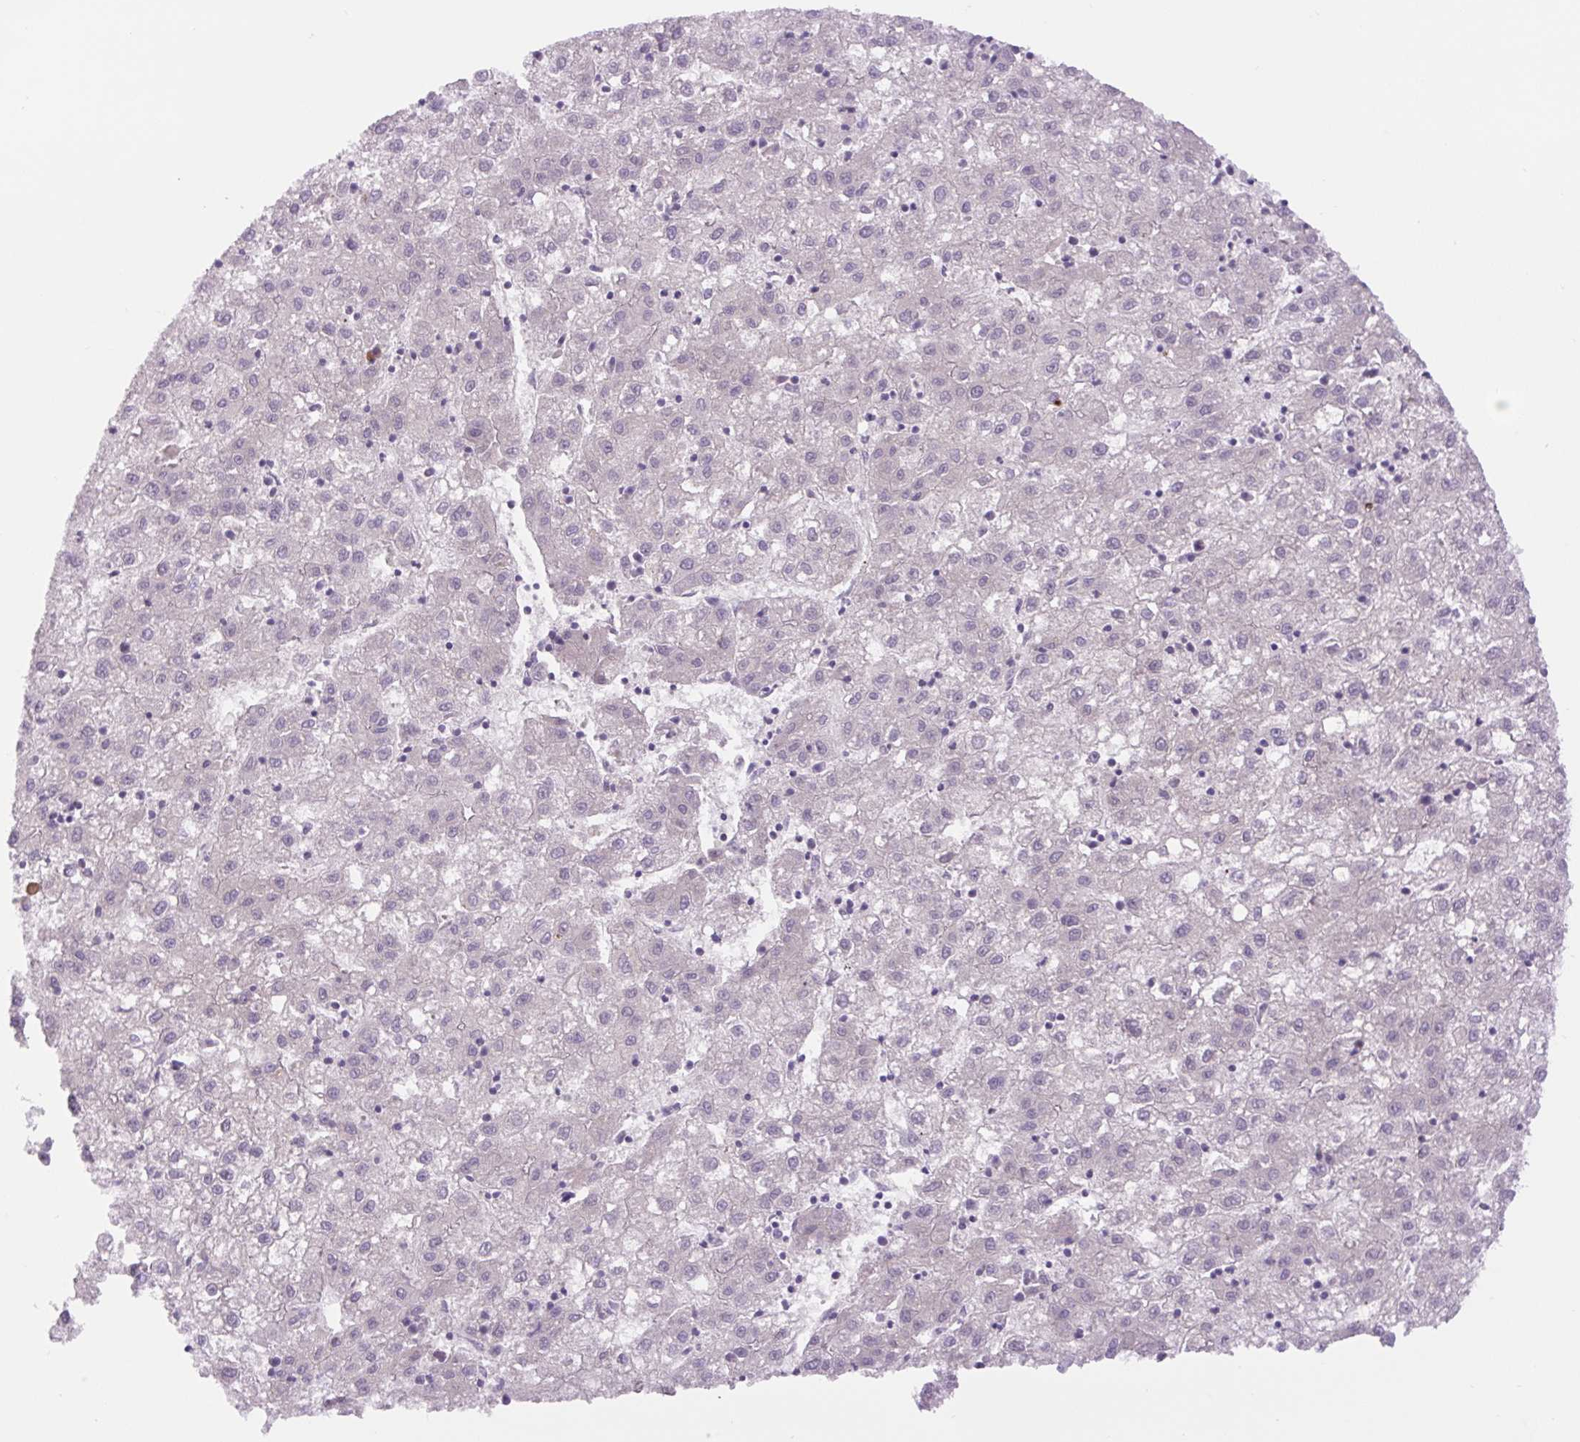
{"staining": {"intensity": "negative", "quantity": "none", "location": "none"}, "tissue": "liver cancer", "cell_type": "Tumor cells", "image_type": "cancer", "snomed": [{"axis": "morphology", "description": "Carcinoma, Hepatocellular, NOS"}, {"axis": "topography", "description": "Liver"}], "caption": "IHC histopathology image of human liver cancer (hepatocellular carcinoma) stained for a protein (brown), which displays no expression in tumor cells.", "gene": "MINK1", "patient": {"sex": "male", "age": 72}}